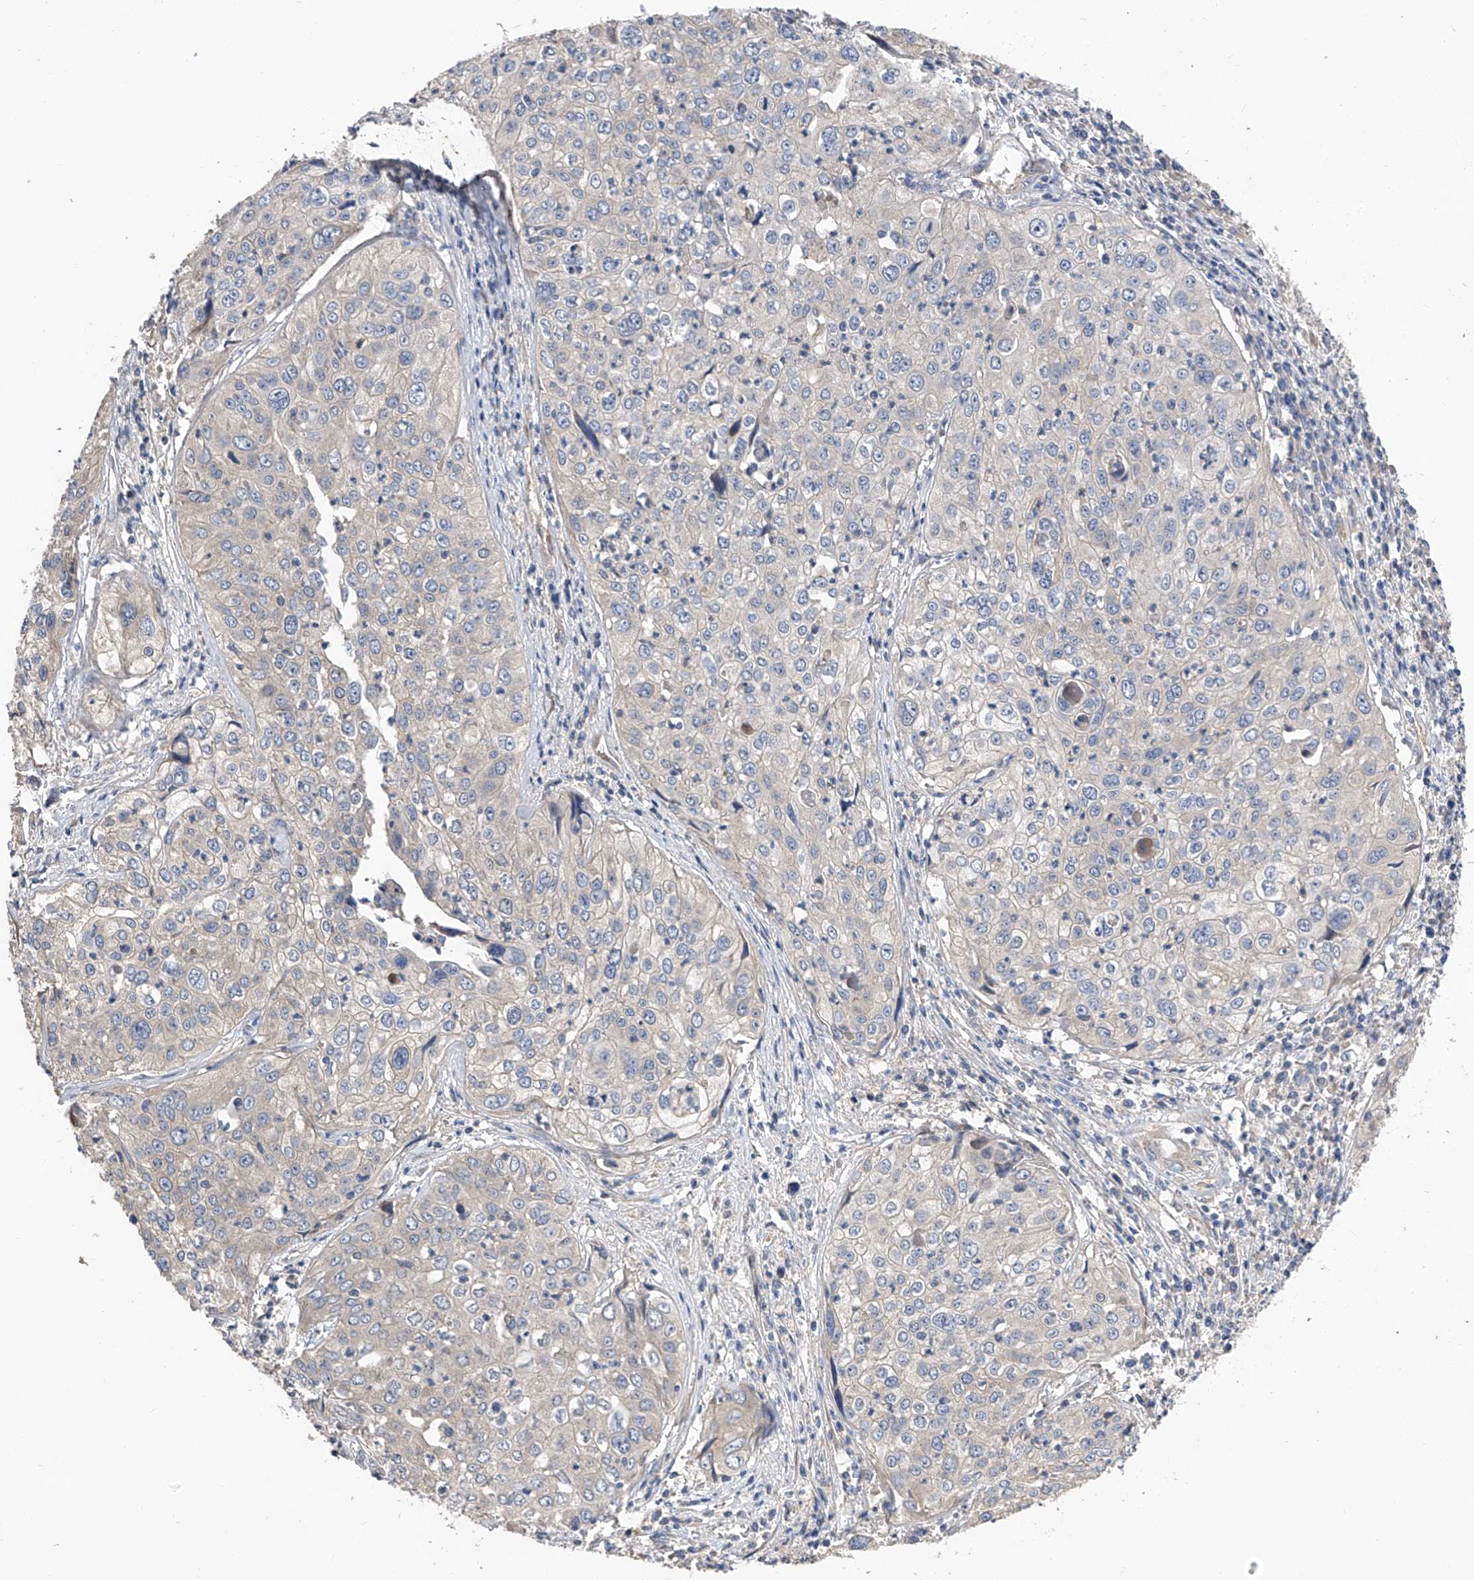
{"staining": {"intensity": "negative", "quantity": "none", "location": "none"}, "tissue": "cervical cancer", "cell_type": "Tumor cells", "image_type": "cancer", "snomed": [{"axis": "morphology", "description": "Squamous cell carcinoma, NOS"}, {"axis": "topography", "description": "Cervix"}], "caption": "Immunohistochemistry (IHC) micrograph of human squamous cell carcinoma (cervical) stained for a protein (brown), which displays no positivity in tumor cells. Nuclei are stained in blue.", "gene": "PTK2", "patient": {"sex": "female", "age": 31}}